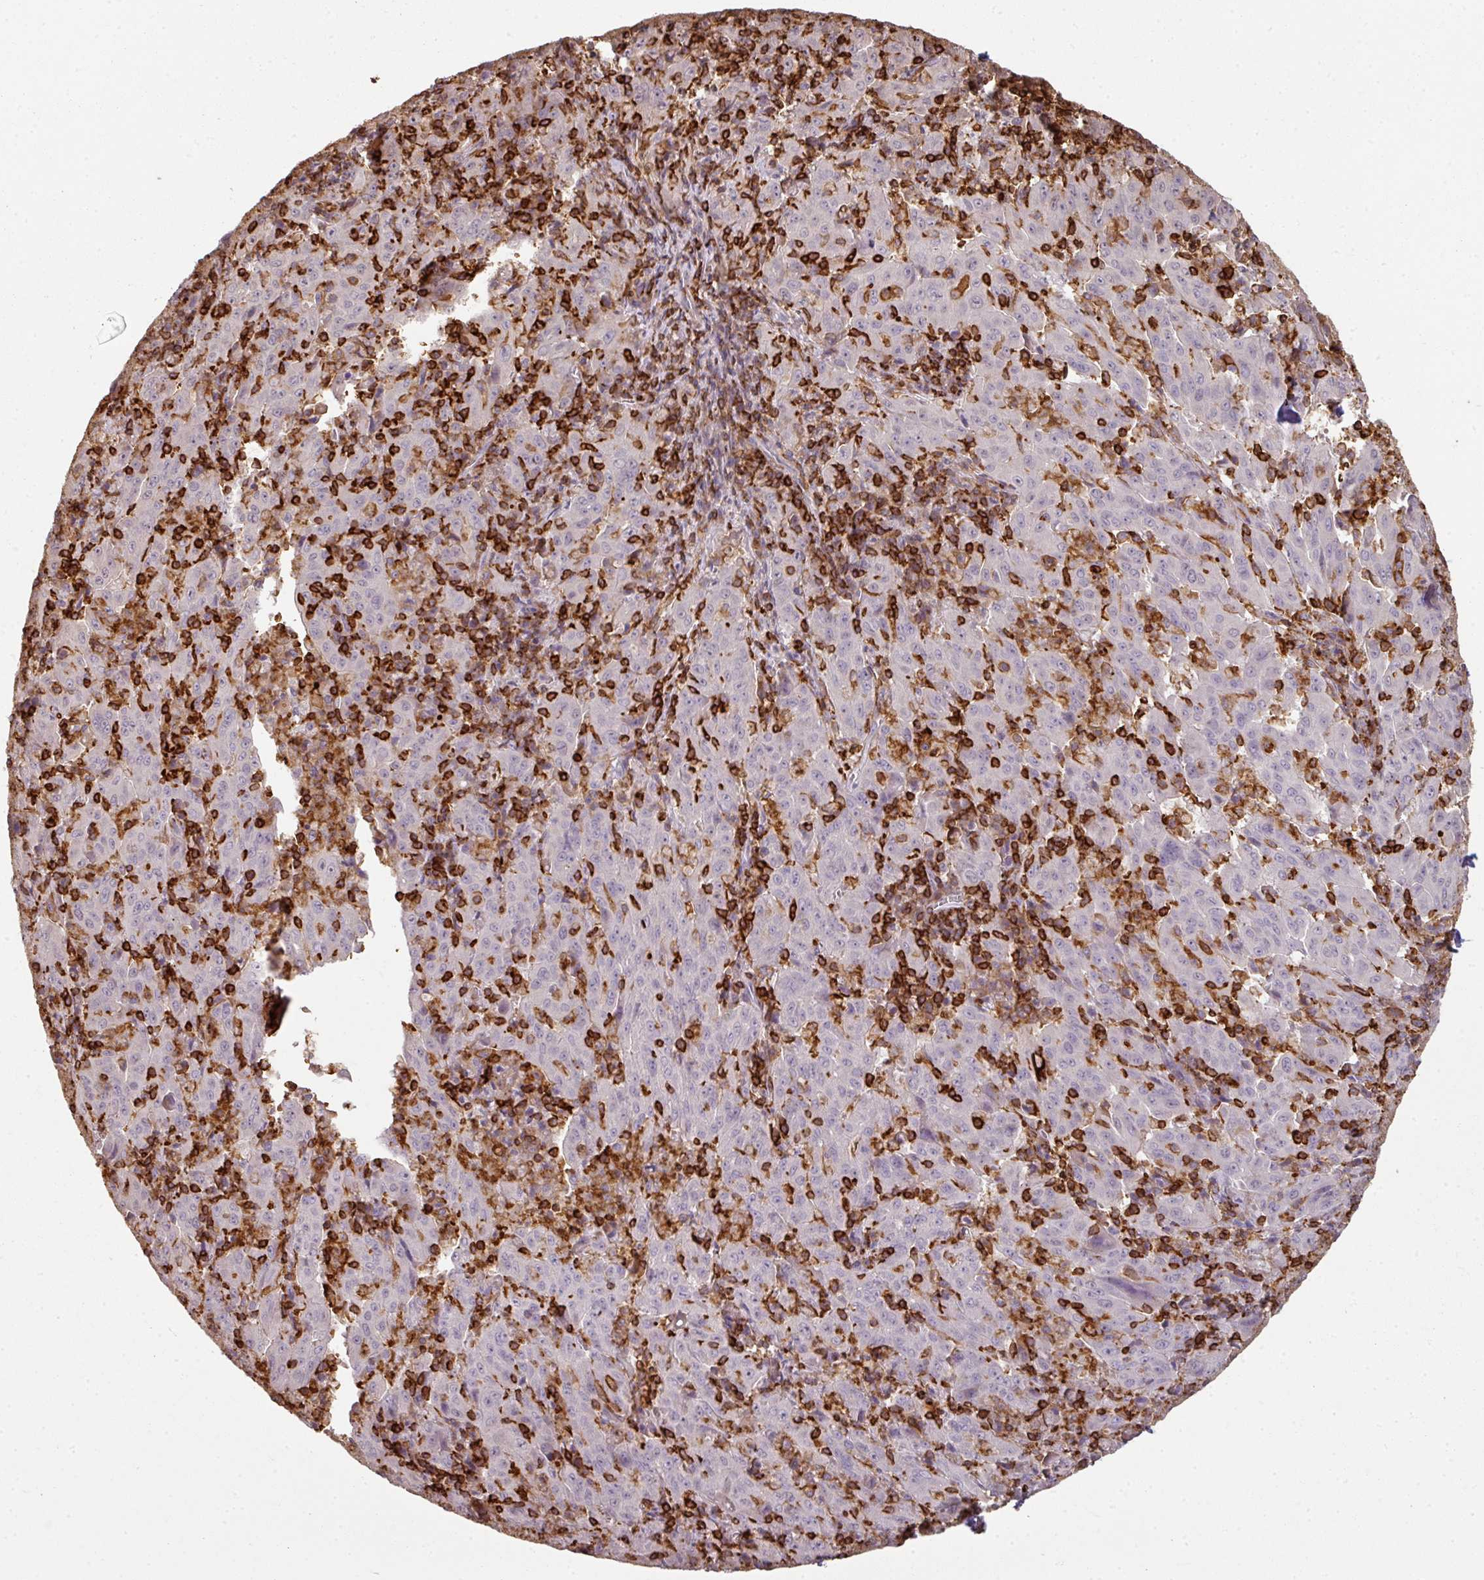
{"staining": {"intensity": "negative", "quantity": "none", "location": "none"}, "tissue": "pancreatic cancer", "cell_type": "Tumor cells", "image_type": "cancer", "snomed": [{"axis": "morphology", "description": "Adenocarcinoma, NOS"}, {"axis": "topography", "description": "Pancreas"}], "caption": "IHC of pancreatic cancer (adenocarcinoma) displays no staining in tumor cells.", "gene": "OLFML2B", "patient": {"sex": "male", "age": 63}}